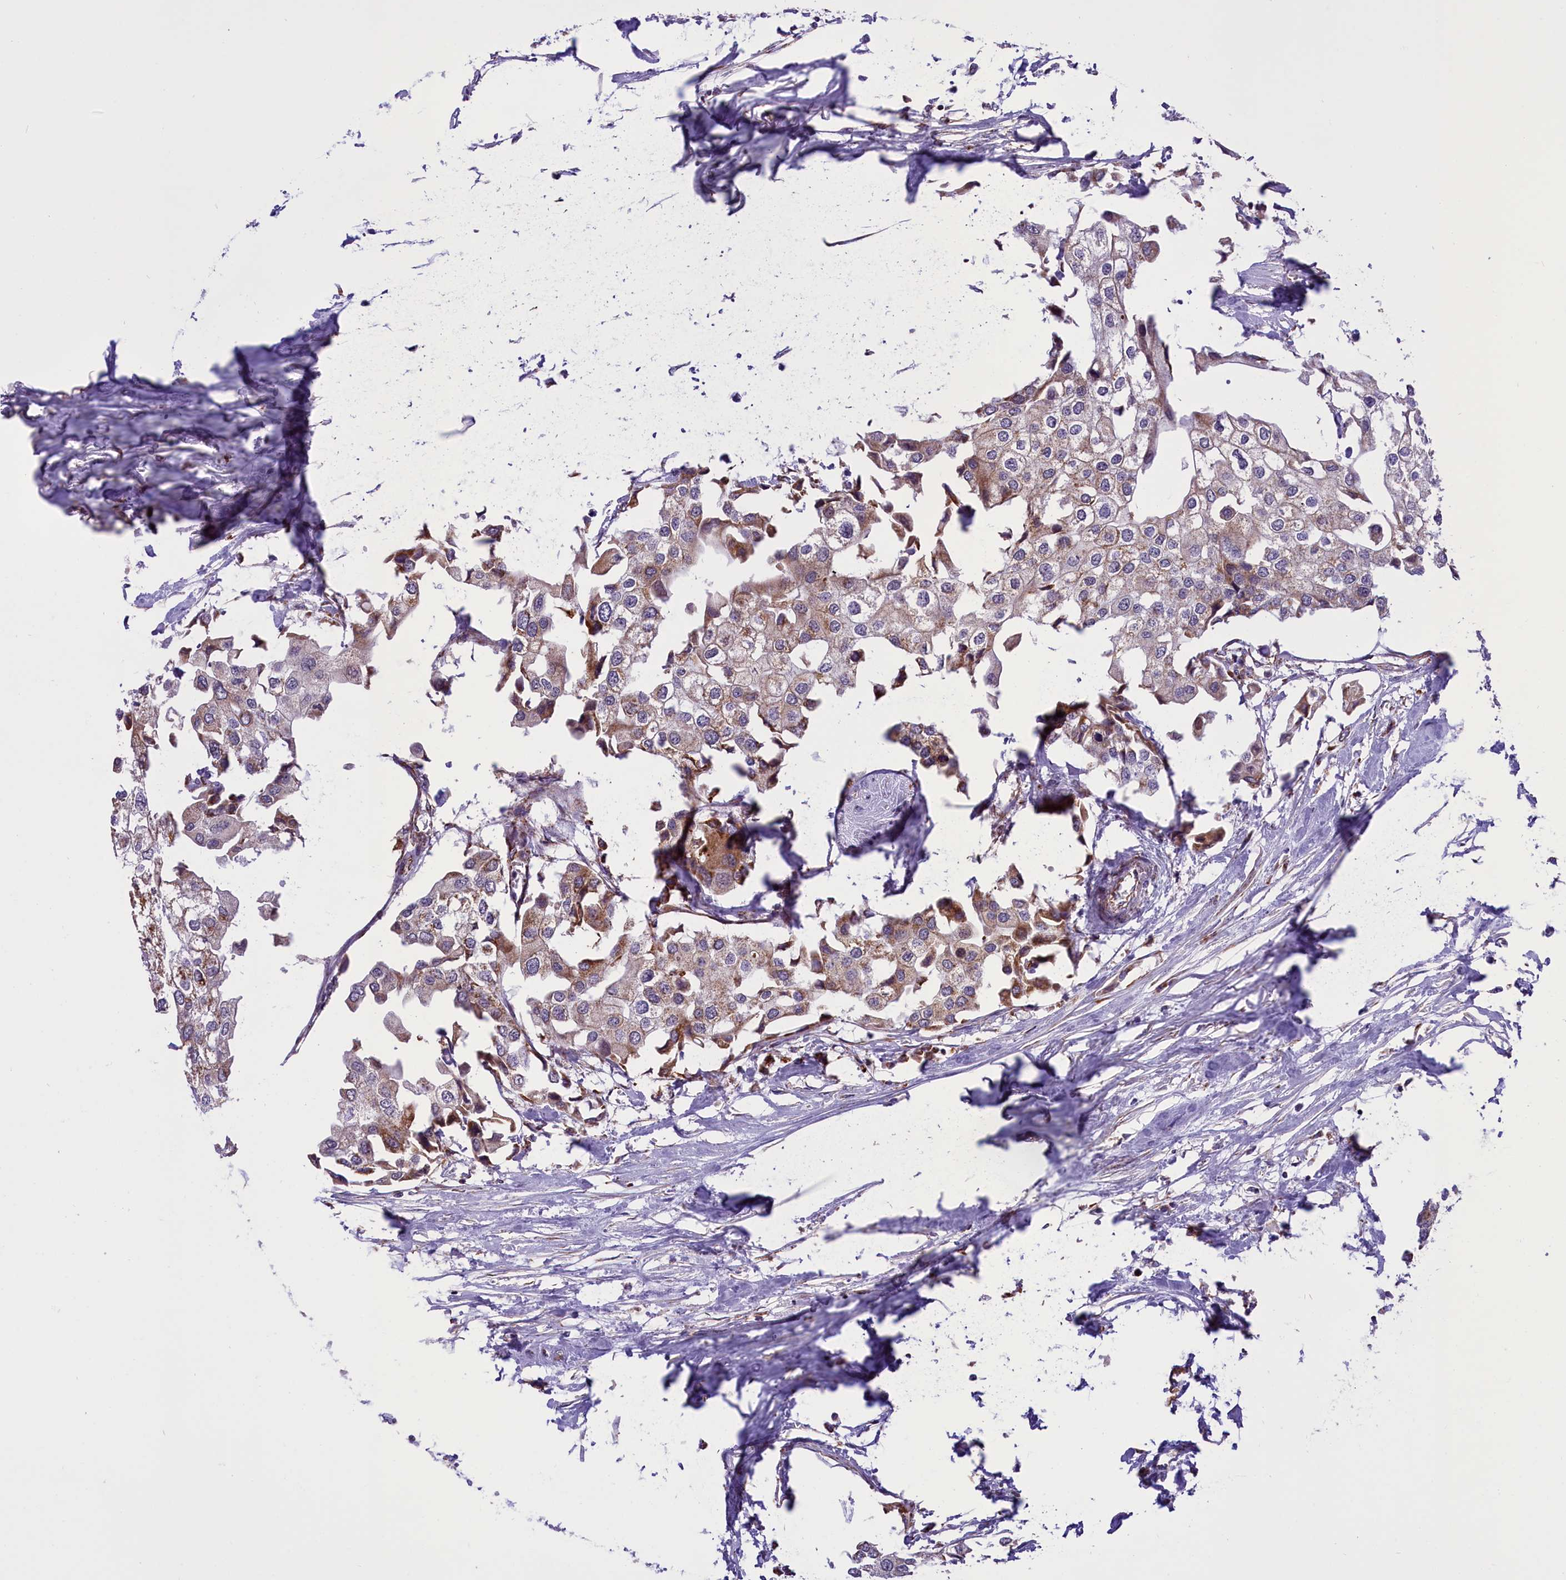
{"staining": {"intensity": "moderate", "quantity": "<25%", "location": "cytoplasmic/membranous"}, "tissue": "urothelial cancer", "cell_type": "Tumor cells", "image_type": "cancer", "snomed": [{"axis": "morphology", "description": "Urothelial carcinoma, High grade"}, {"axis": "topography", "description": "Urinary bladder"}], "caption": "There is low levels of moderate cytoplasmic/membranous staining in tumor cells of urothelial cancer, as demonstrated by immunohistochemical staining (brown color).", "gene": "NDUFS5", "patient": {"sex": "male", "age": 64}}